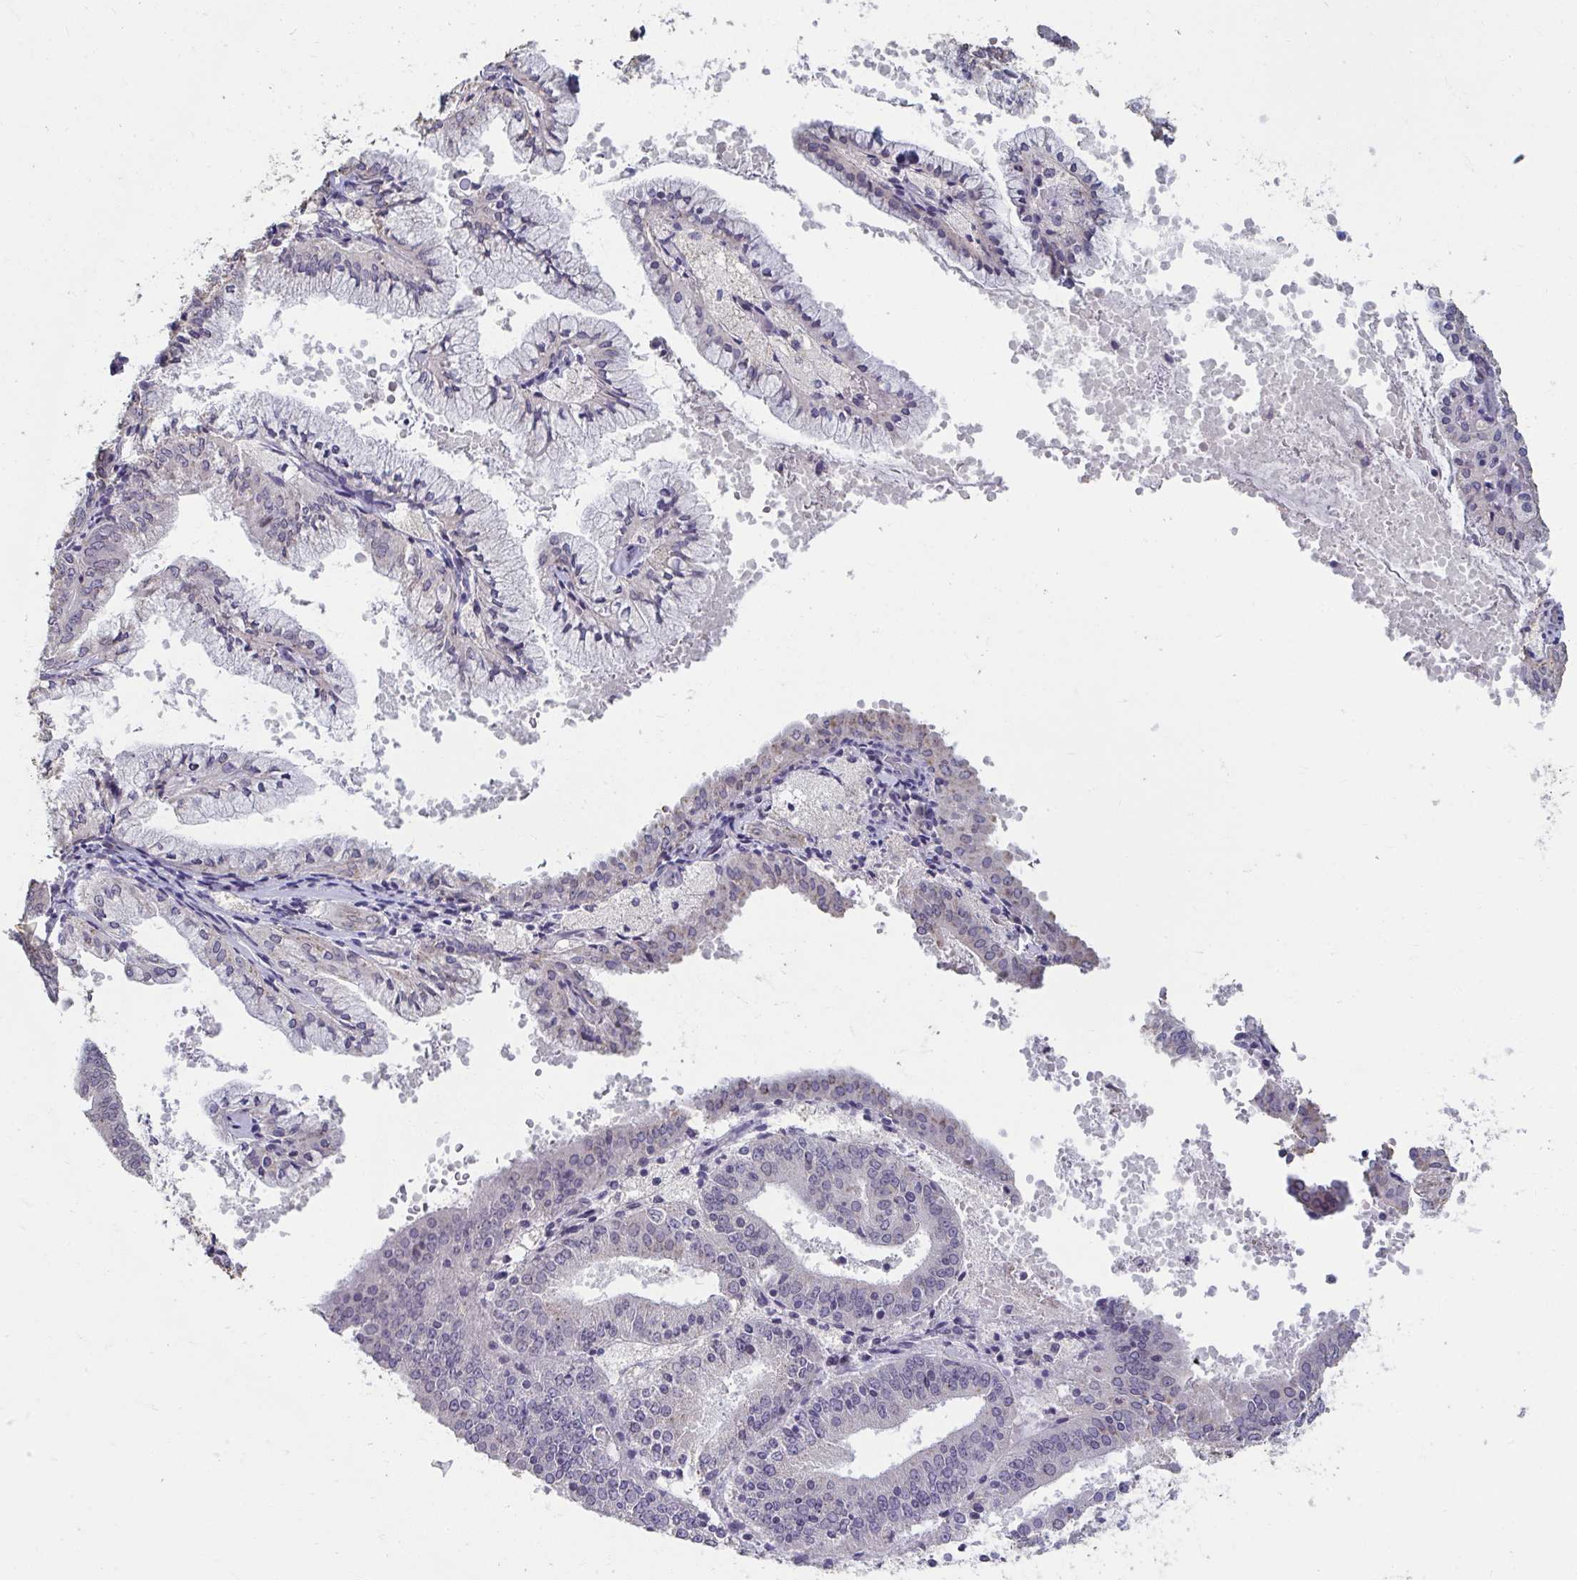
{"staining": {"intensity": "negative", "quantity": "none", "location": "none"}, "tissue": "endometrial cancer", "cell_type": "Tumor cells", "image_type": "cancer", "snomed": [{"axis": "morphology", "description": "Adenocarcinoma, NOS"}, {"axis": "topography", "description": "Endometrium"}], "caption": "Endometrial cancer was stained to show a protein in brown. There is no significant staining in tumor cells.", "gene": "NUP133", "patient": {"sex": "female", "age": 63}}